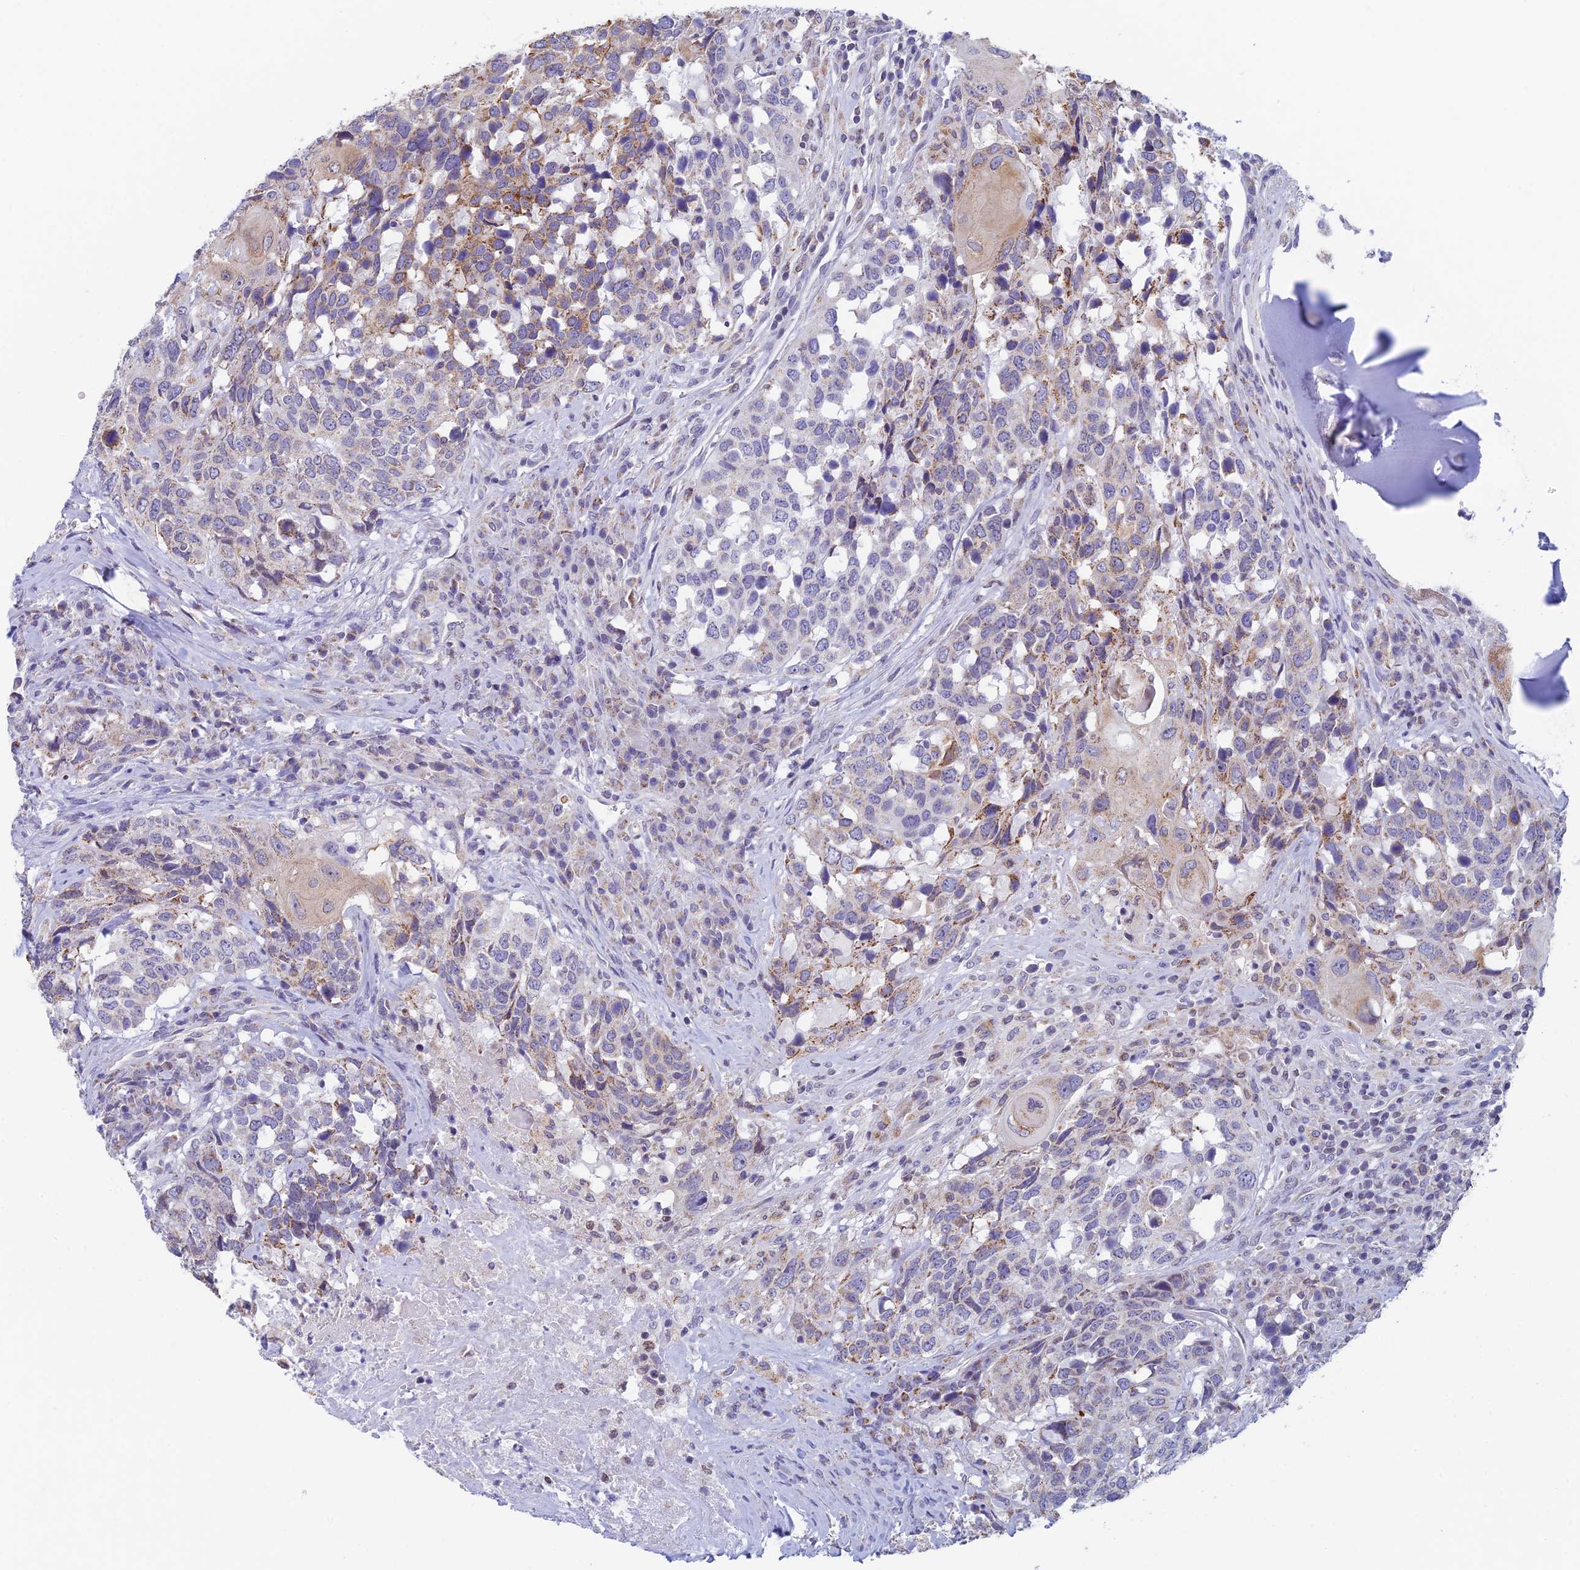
{"staining": {"intensity": "moderate", "quantity": "<25%", "location": "cytoplasmic/membranous"}, "tissue": "head and neck cancer", "cell_type": "Tumor cells", "image_type": "cancer", "snomed": [{"axis": "morphology", "description": "Squamous cell carcinoma, NOS"}, {"axis": "topography", "description": "Head-Neck"}], "caption": "A brown stain labels moderate cytoplasmic/membranous staining of a protein in human head and neck cancer tumor cells.", "gene": "REXO5", "patient": {"sex": "male", "age": 66}}